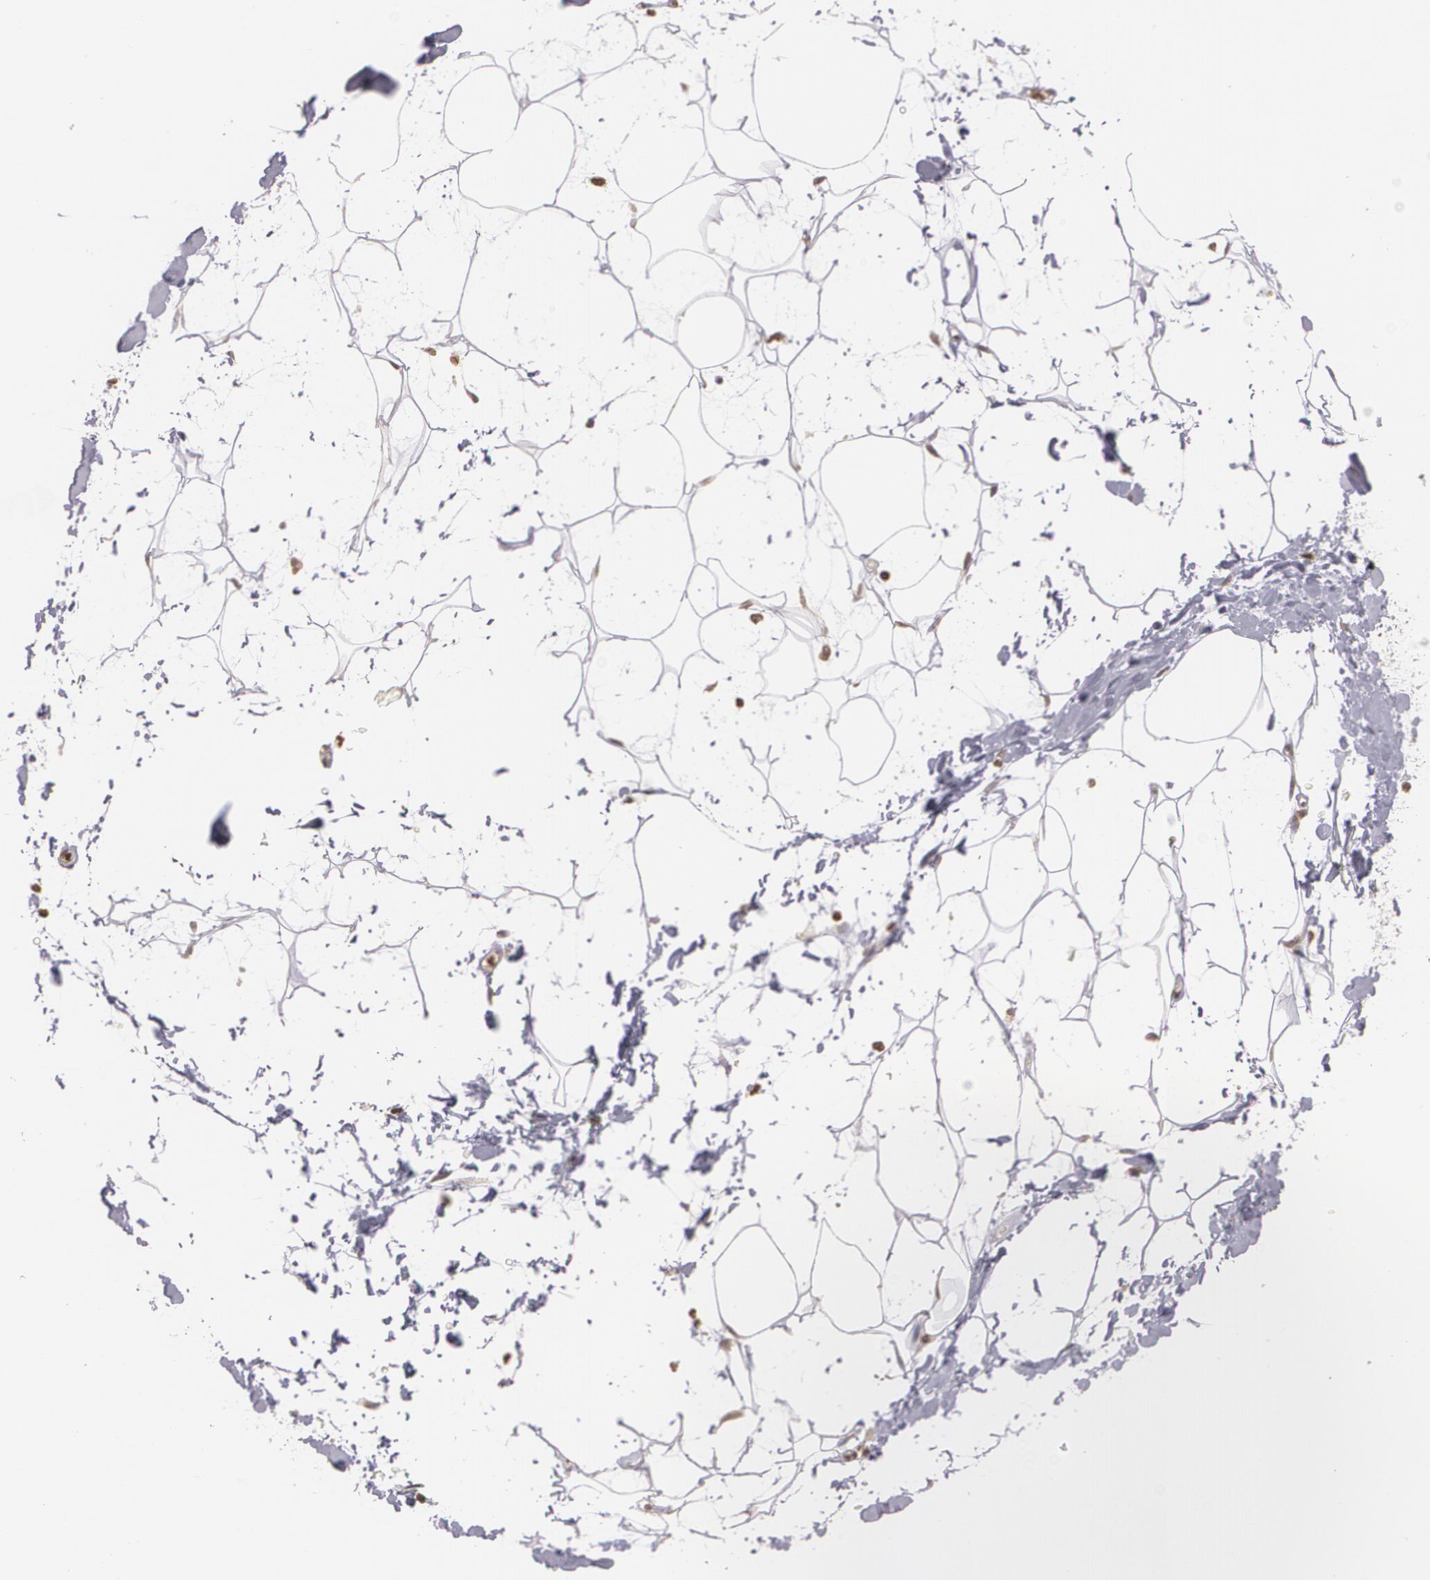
{"staining": {"intensity": "moderate", "quantity": ">75%", "location": "nuclear"}, "tissue": "adipose tissue", "cell_type": "Adipocytes", "image_type": "normal", "snomed": [{"axis": "morphology", "description": "Normal tissue, NOS"}, {"axis": "topography", "description": "Soft tissue"}], "caption": "This photomicrograph exhibits IHC staining of normal human adipose tissue, with medium moderate nuclear expression in about >75% of adipocytes.", "gene": "THRB", "patient": {"sex": "male", "age": 72}}